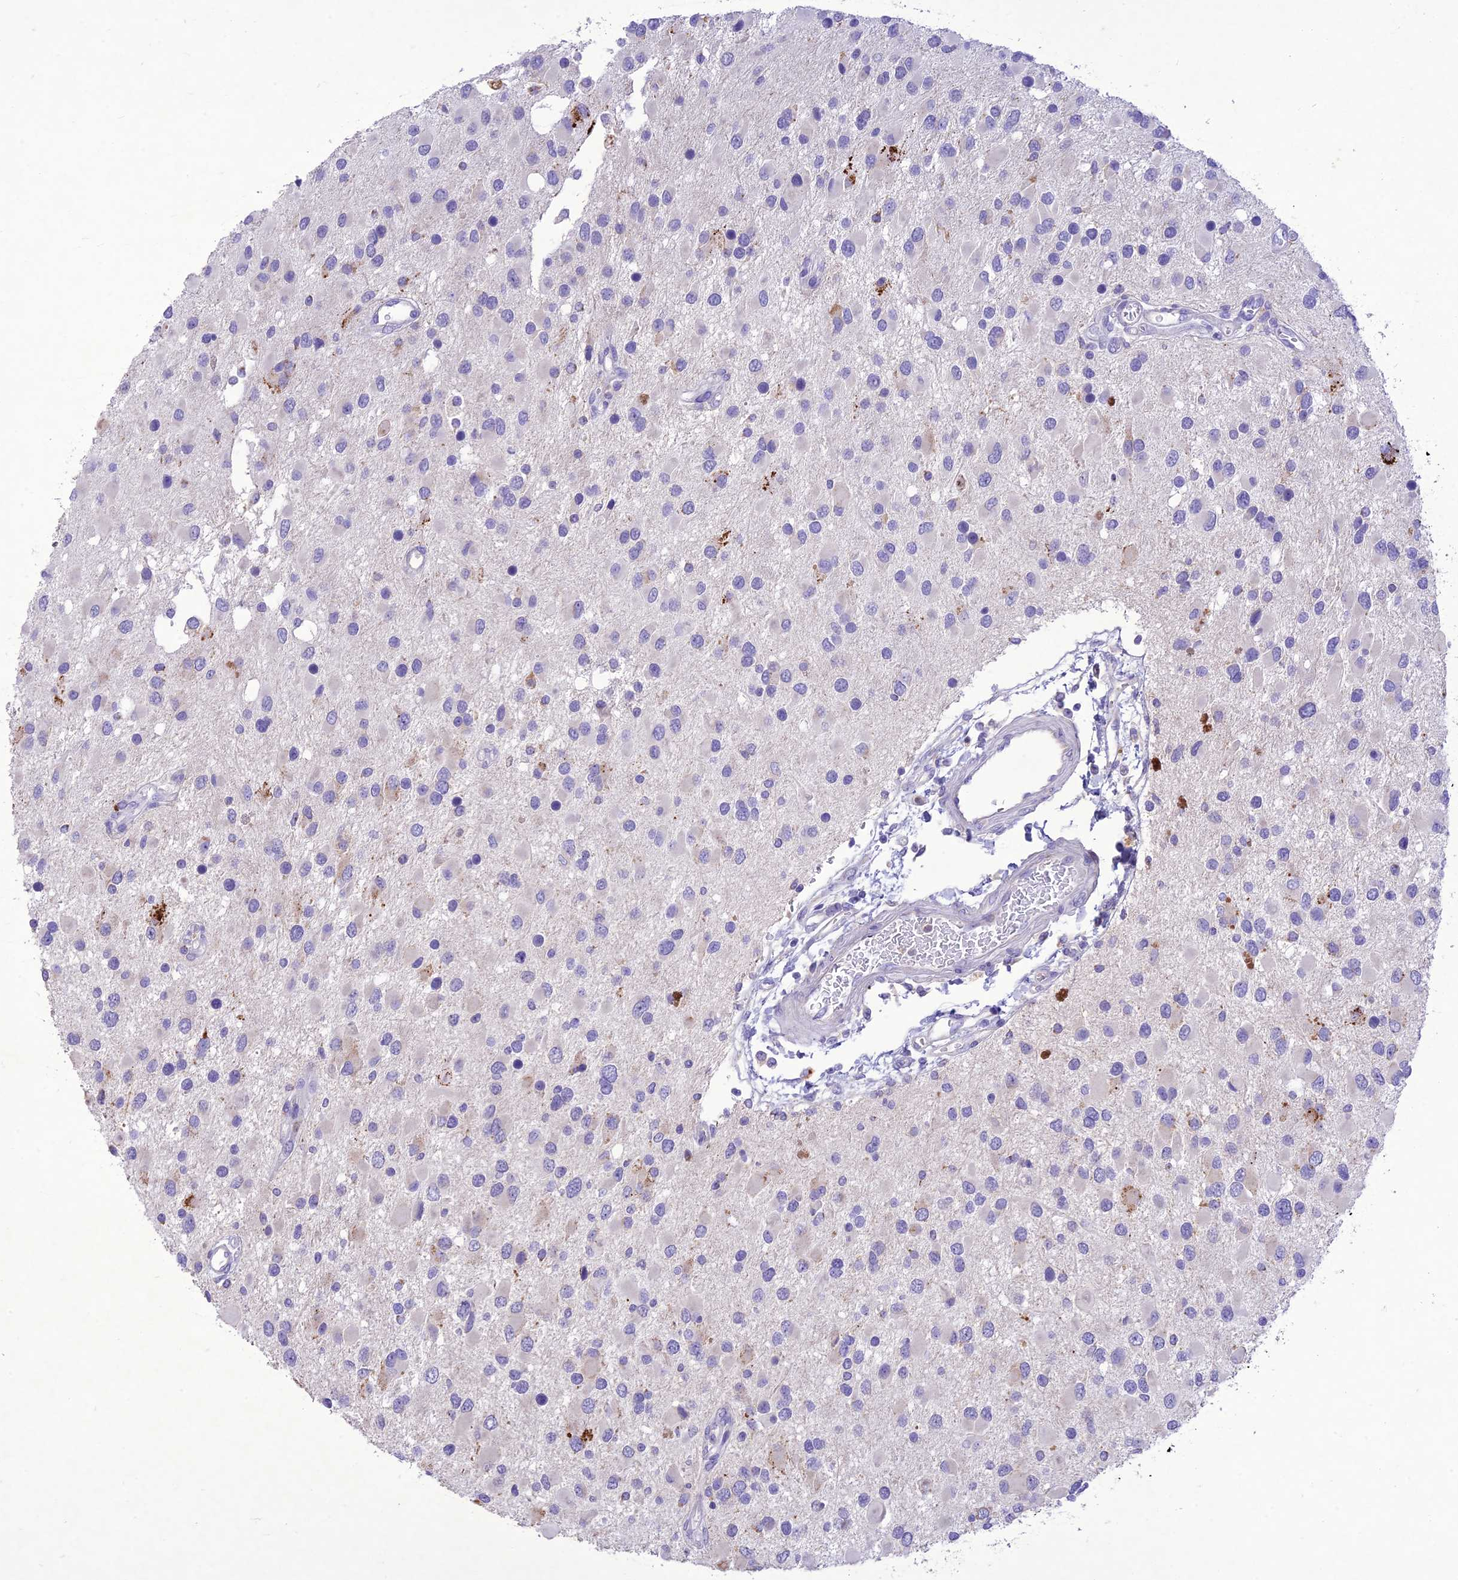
{"staining": {"intensity": "negative", "quantity": "none", "location": "none"}, "tissue": "glioma", "cell_type": "Tumor cells", "image_type": "cancer", "snomed": [{"axis": "morphology", "description": "Glioma, malignant, High grade"}, {"axis": "topography", "description": "Brain"}], "caption": "A photomicrograph of malignant glioma (high-grade) stained for a protein reveals no brown staining in tumor cells.", "gene": "SLC13A5", "patient": {"sex": "male", "age": 53}}